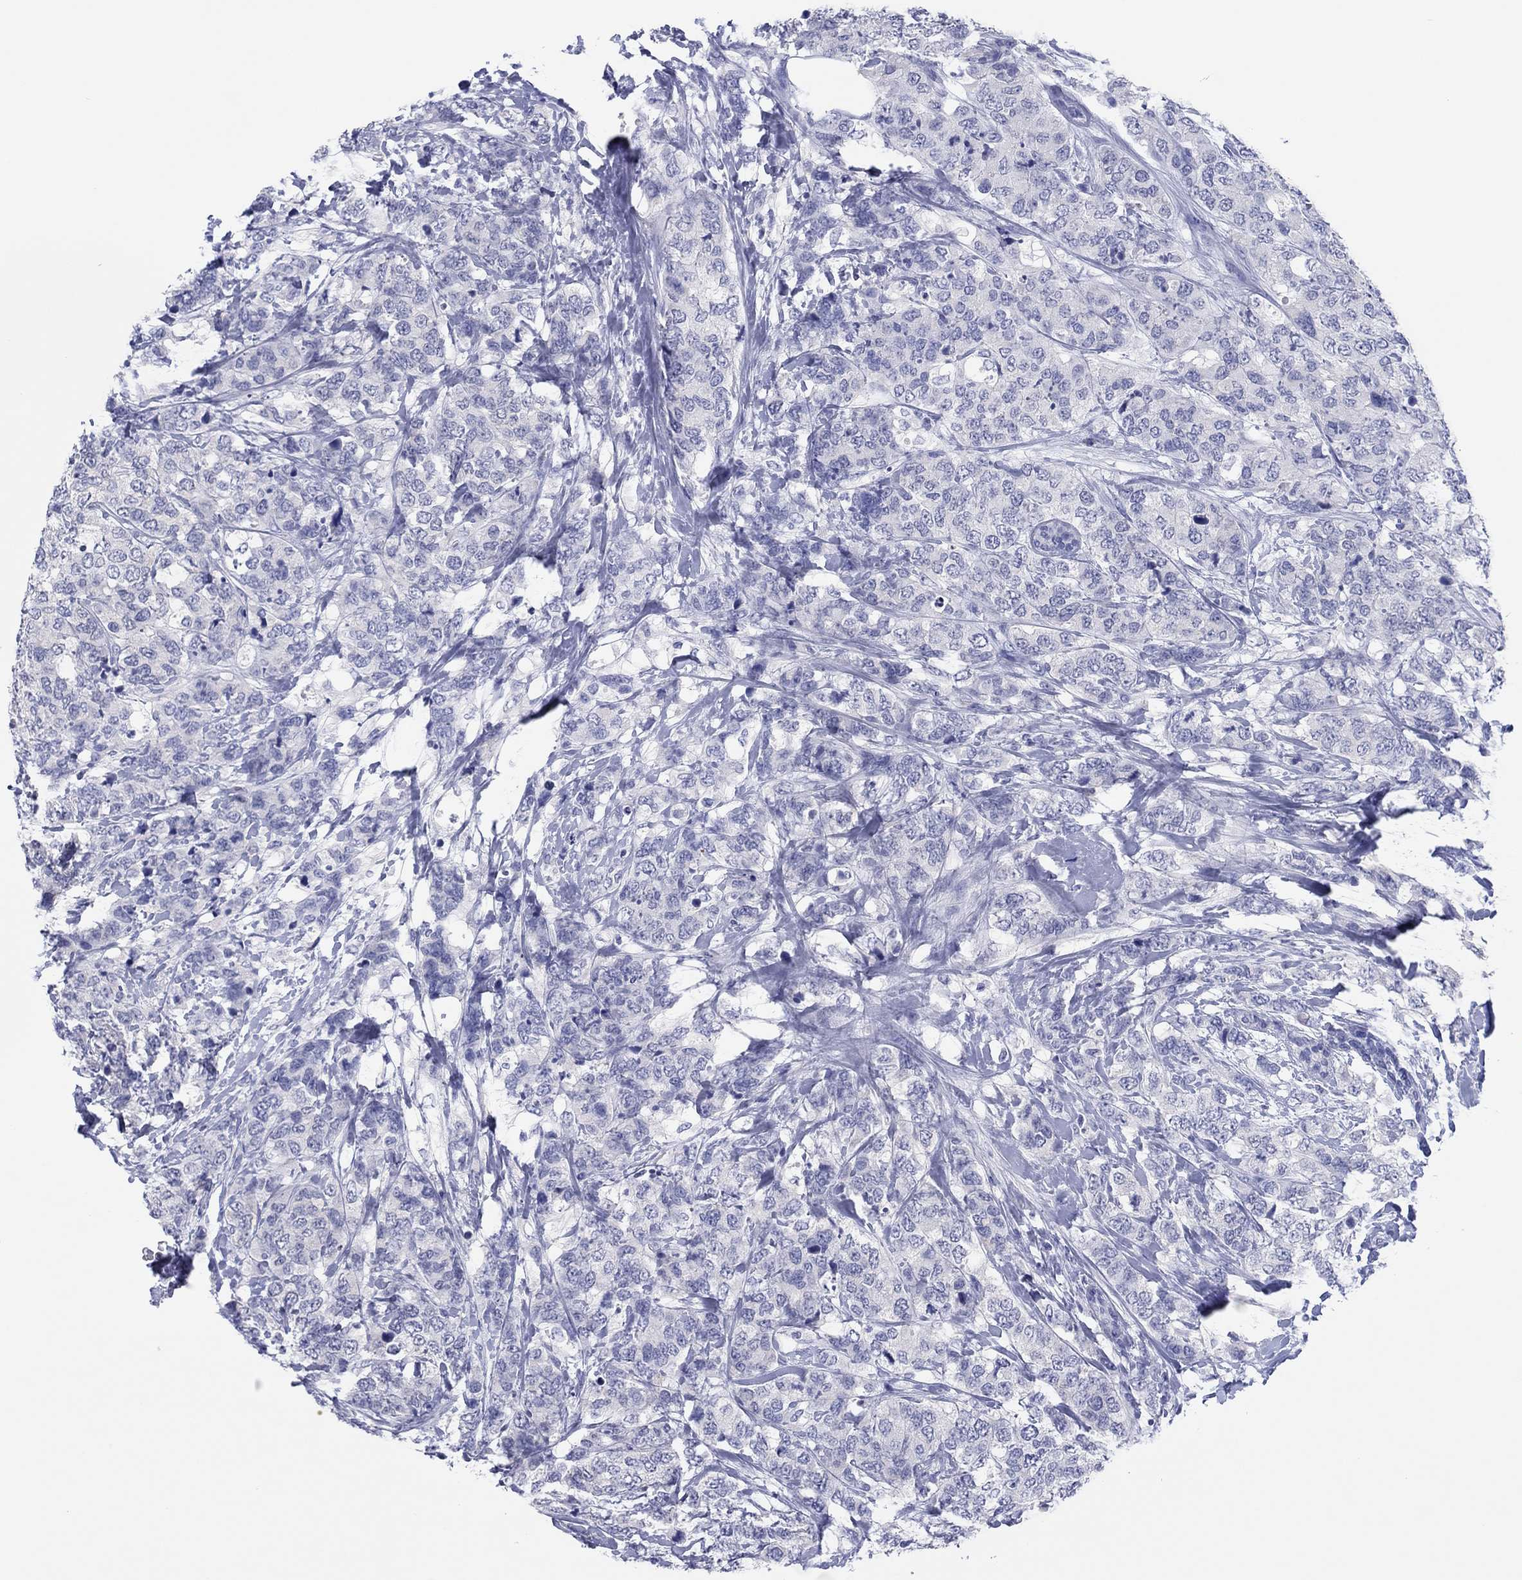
{"staining": {"intensity": "negative", "quantity": "none", "location": "none"}, "tissue": "breast cancer", "cell_type": "Tumor cells", "image_type": "cancer", "snomed": [{"axis": "morphology", "description": "Lobular carcinoma"}, {"axis": "topography", "description": "Breast"}], "caption": "Tumor cells are negative for protein expression in human breast cancer (lobular carcinoma).", "gene": "ERICH3", "patient": {"sex": "female", "age": 59}}